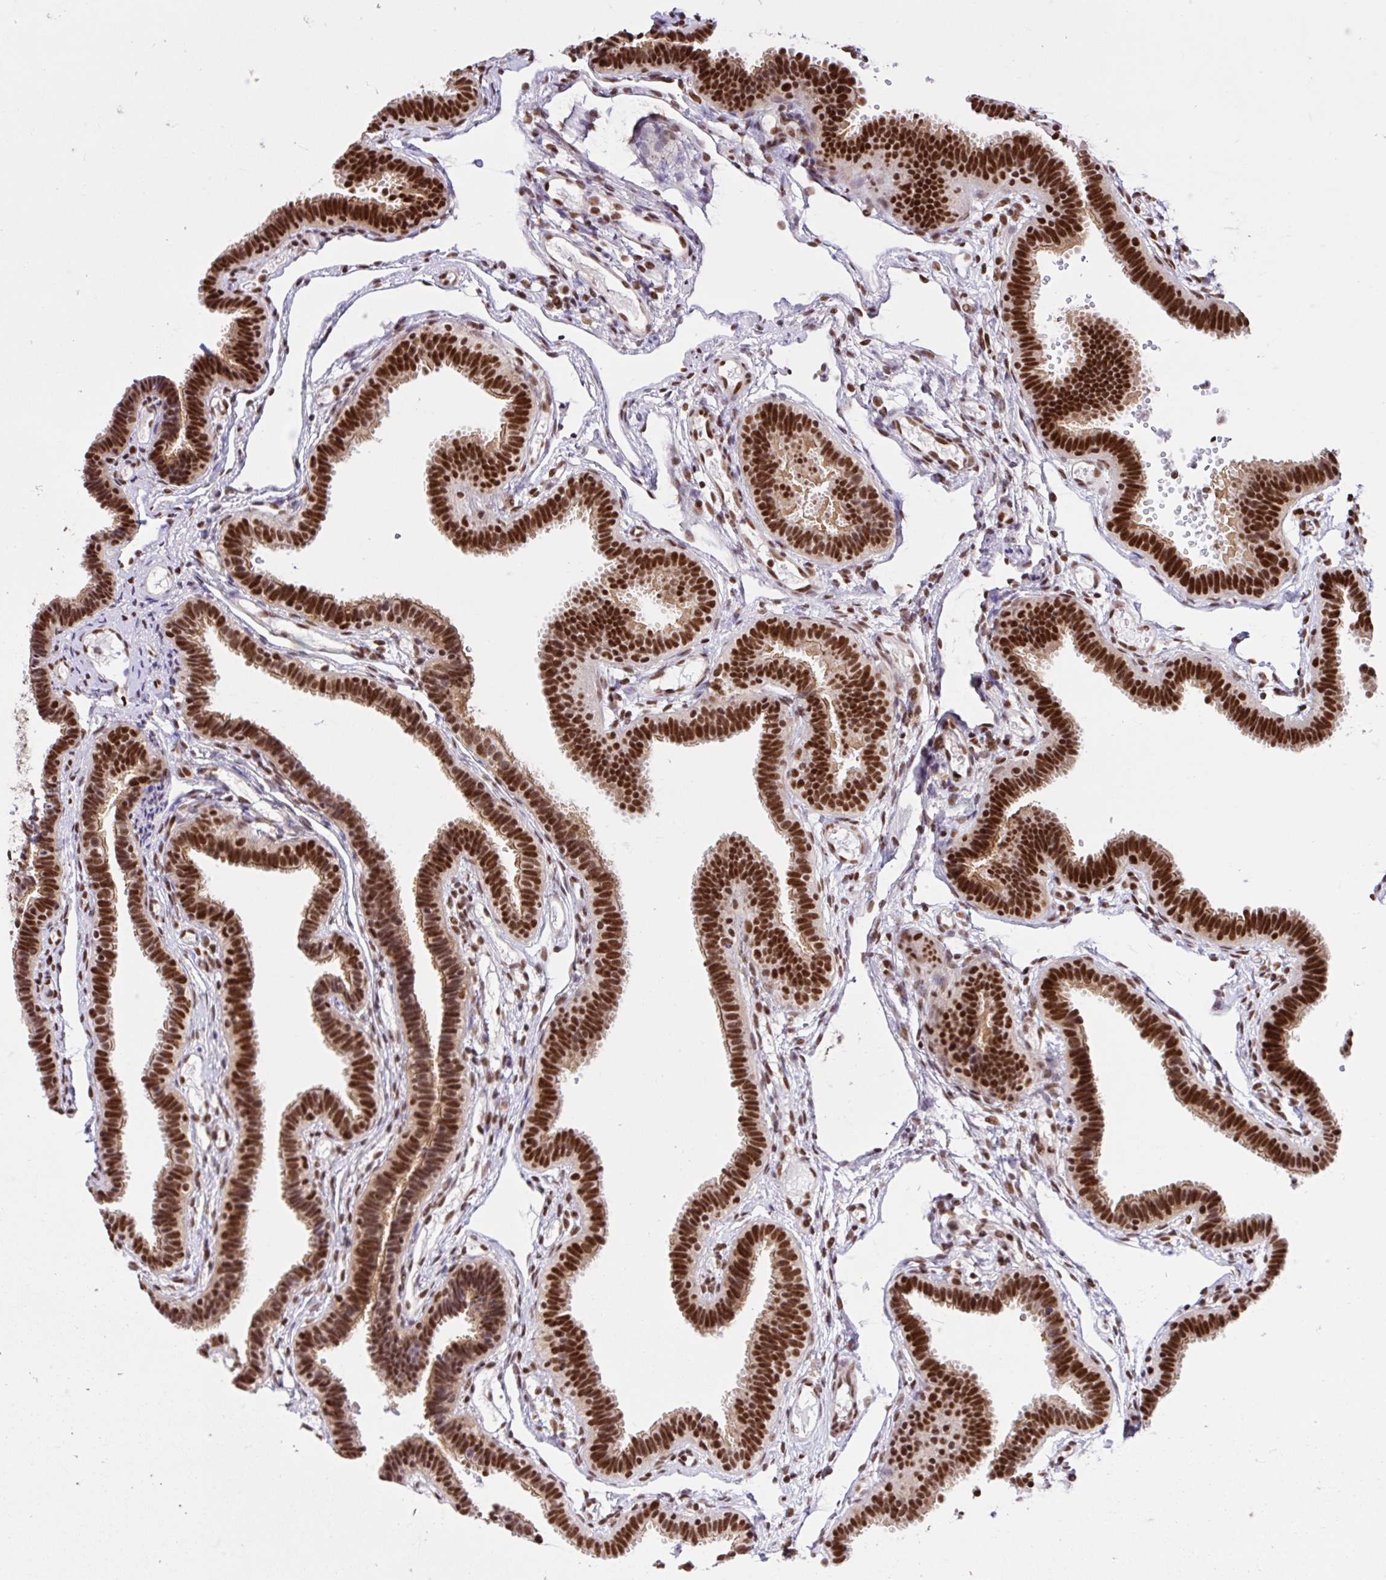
{"staining": {"intensity": "strong", "quantity": ">75%", "location": "nuclear"}, "tissue": "fallopian tube", "cell_type": "Glandular cells", "image_type": "normal", "snomed": [{"axis": "morphology", "description": "Normal tissue, NOS"}, {"axis": "topography", "description": "Fallopian tube"}], "caption": "Approximately >75% of glandular cells in normal human fallopian tube exhibit strong nuclear protein expression as visualized by brown immunohistochemical staining.", "gene": "CCDC12", "patient": {"sex": "female", "age": 37}}